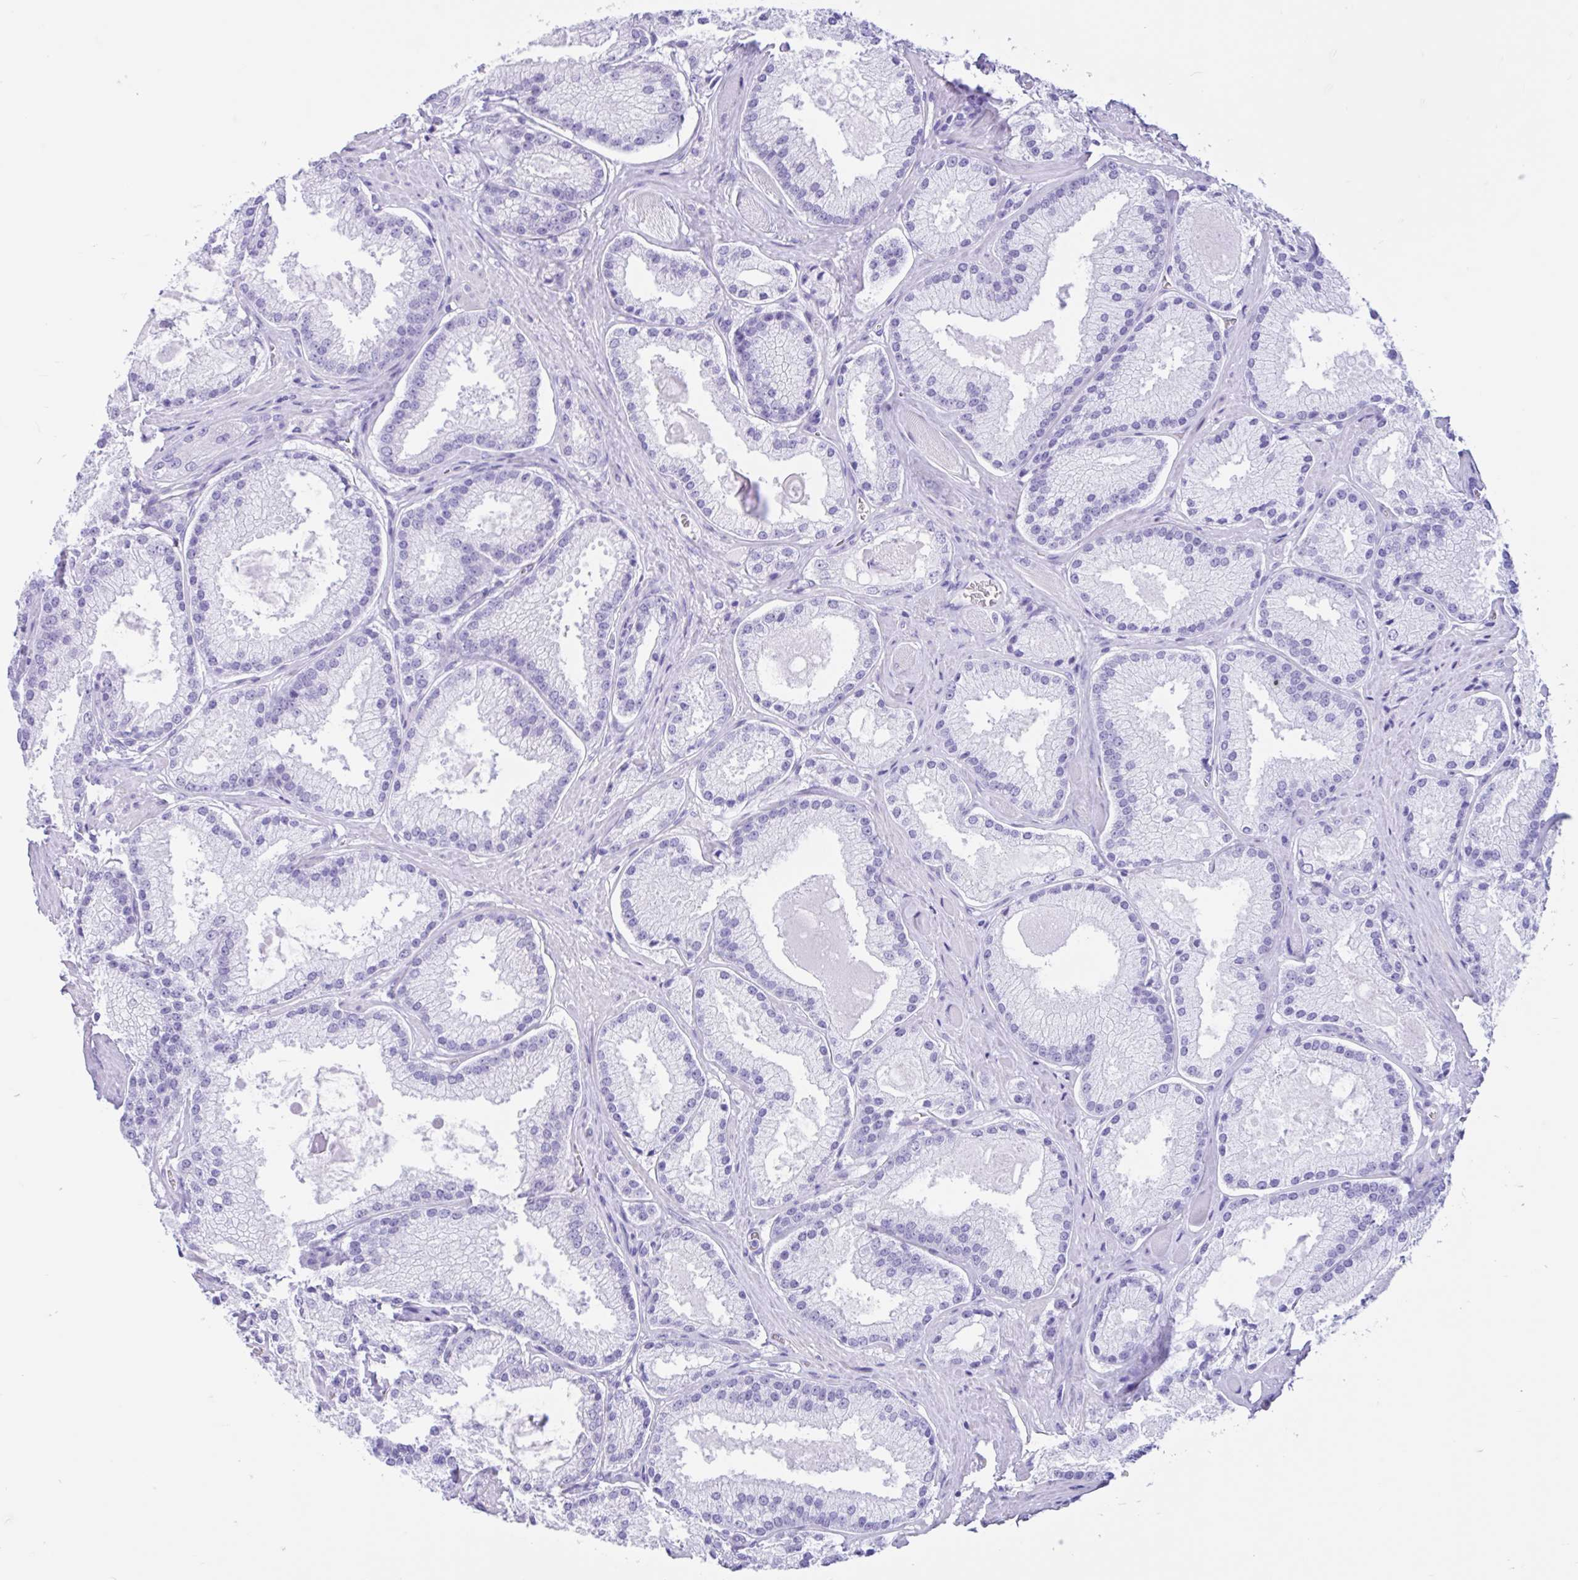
{"staining": {"intensity": "negative", "quantity": "none", "location": "none"}, "tissue": "prostate cancer", "cell_type": "Tumor cells", "image_type": "cancer", "snomed": [{"axis": "morphology", "description": "Adenocarcinoma, High grade"}, {"axis": "topography", "description": "Prostate"}], "caption": "A histopathology image of prostate adenocarcinoma (high-grade) stained for a protein shows no brown staining in tumor cells.", "gene": "IAPP", "patient": {"sex": "male", "age": 68}}